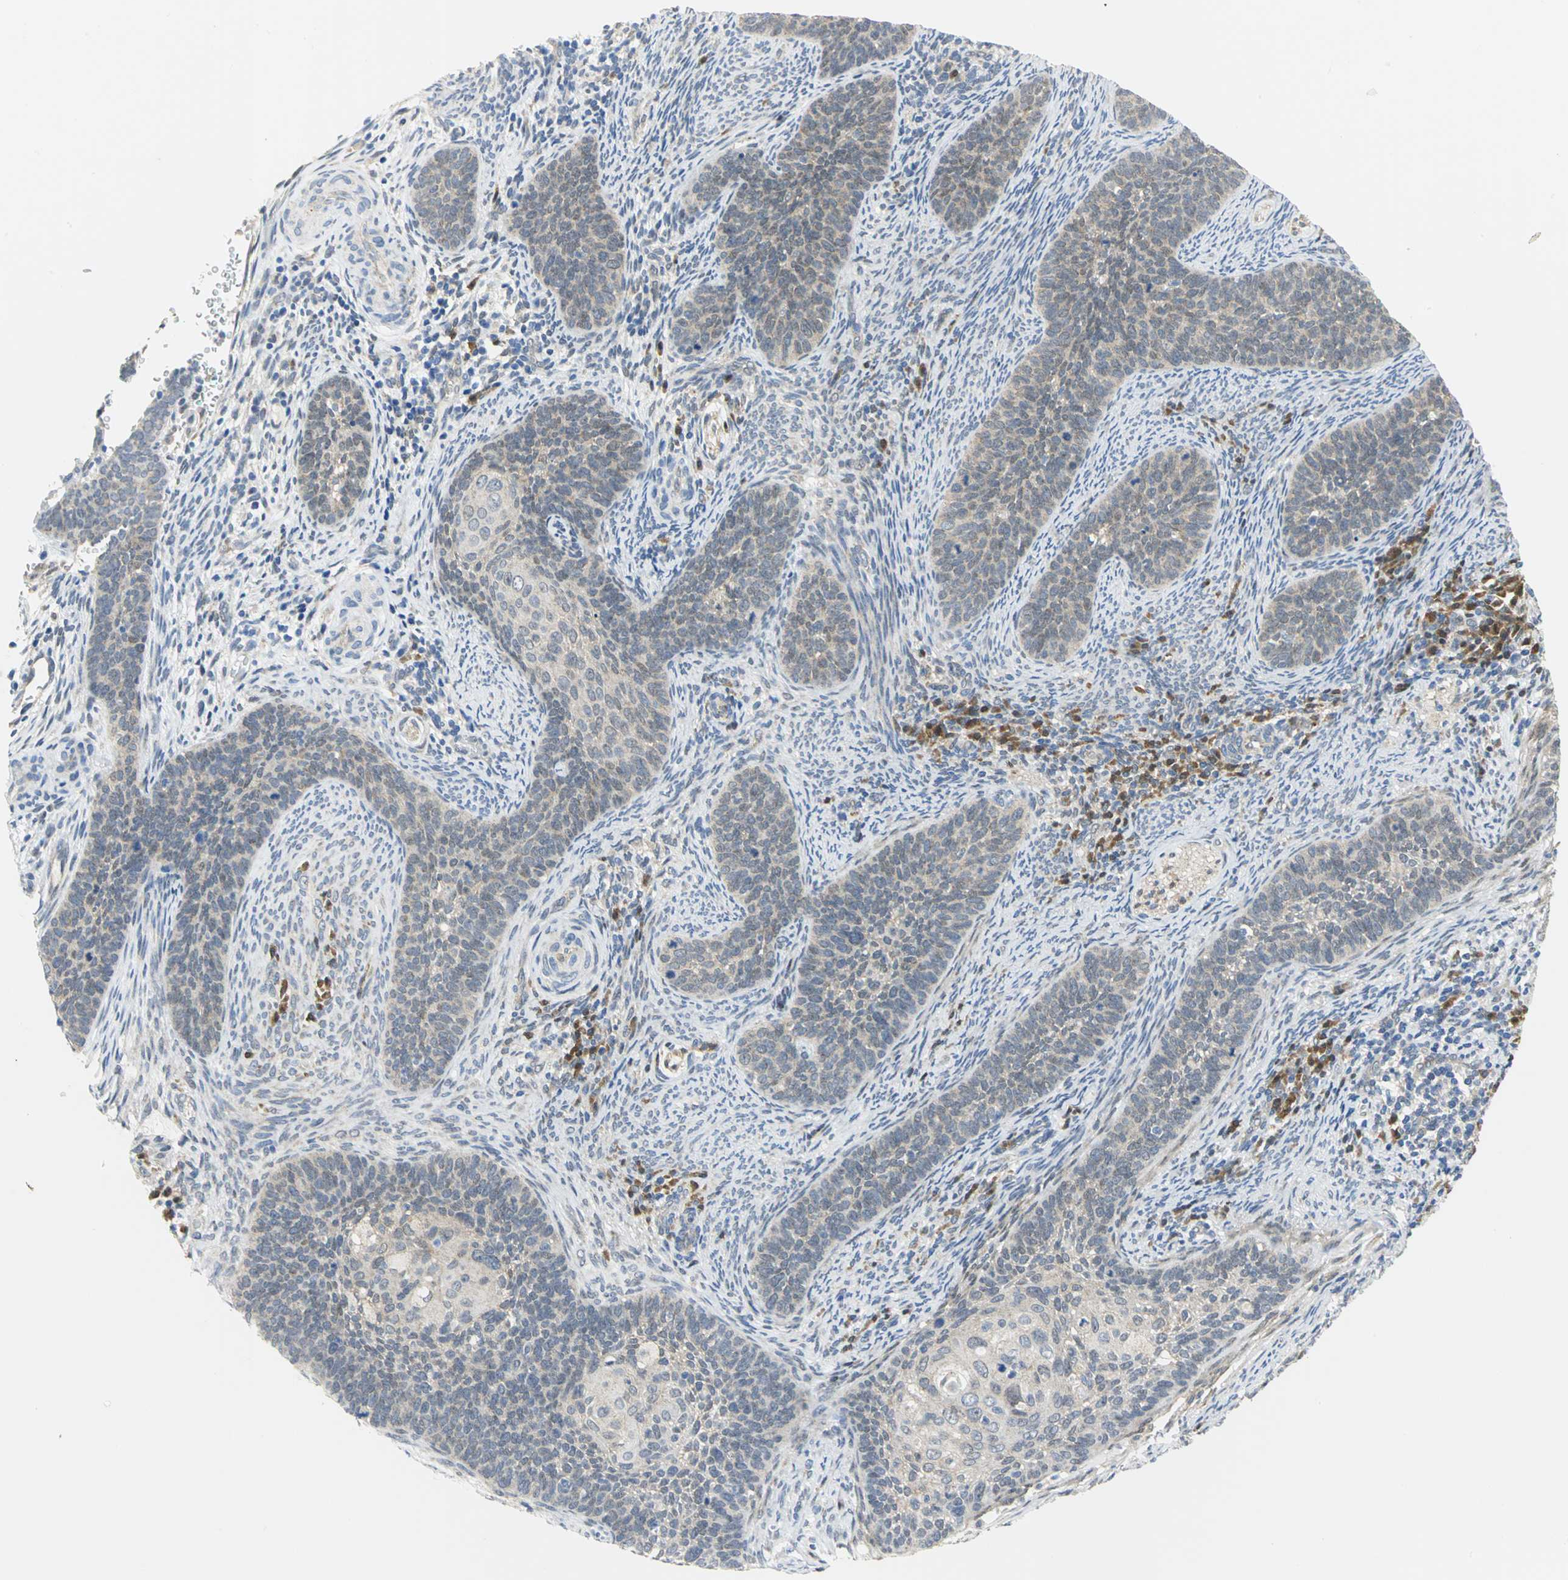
{"staining": {"intensity": "weak", "quantity": "25%-75%", "location": "cytoplasmic/membranous"}, "tissue": "cervical cancer", "cell_type": "Tumor cells", "image_type": "cancer", "snomed": [{"axis": "morphology", "description": "Squamous cell carcinoma, NOS"}, {"axis": "topography", "description": "Cervix"}], "caption": "High-magnification brightfield microscopy of cervical squamous cell carcinoma stained with DAB (brown) and counterstained with hematoxylin (blue). tumor cells exhibit weak cytoplasmic/membranous expression is appreciated in about25%-75% of cells. (DAB IHC, brown staining for protein, blue staining for nuclei).", "gene": "PGM3", "patient": {"sex": "female", "age": 33}}